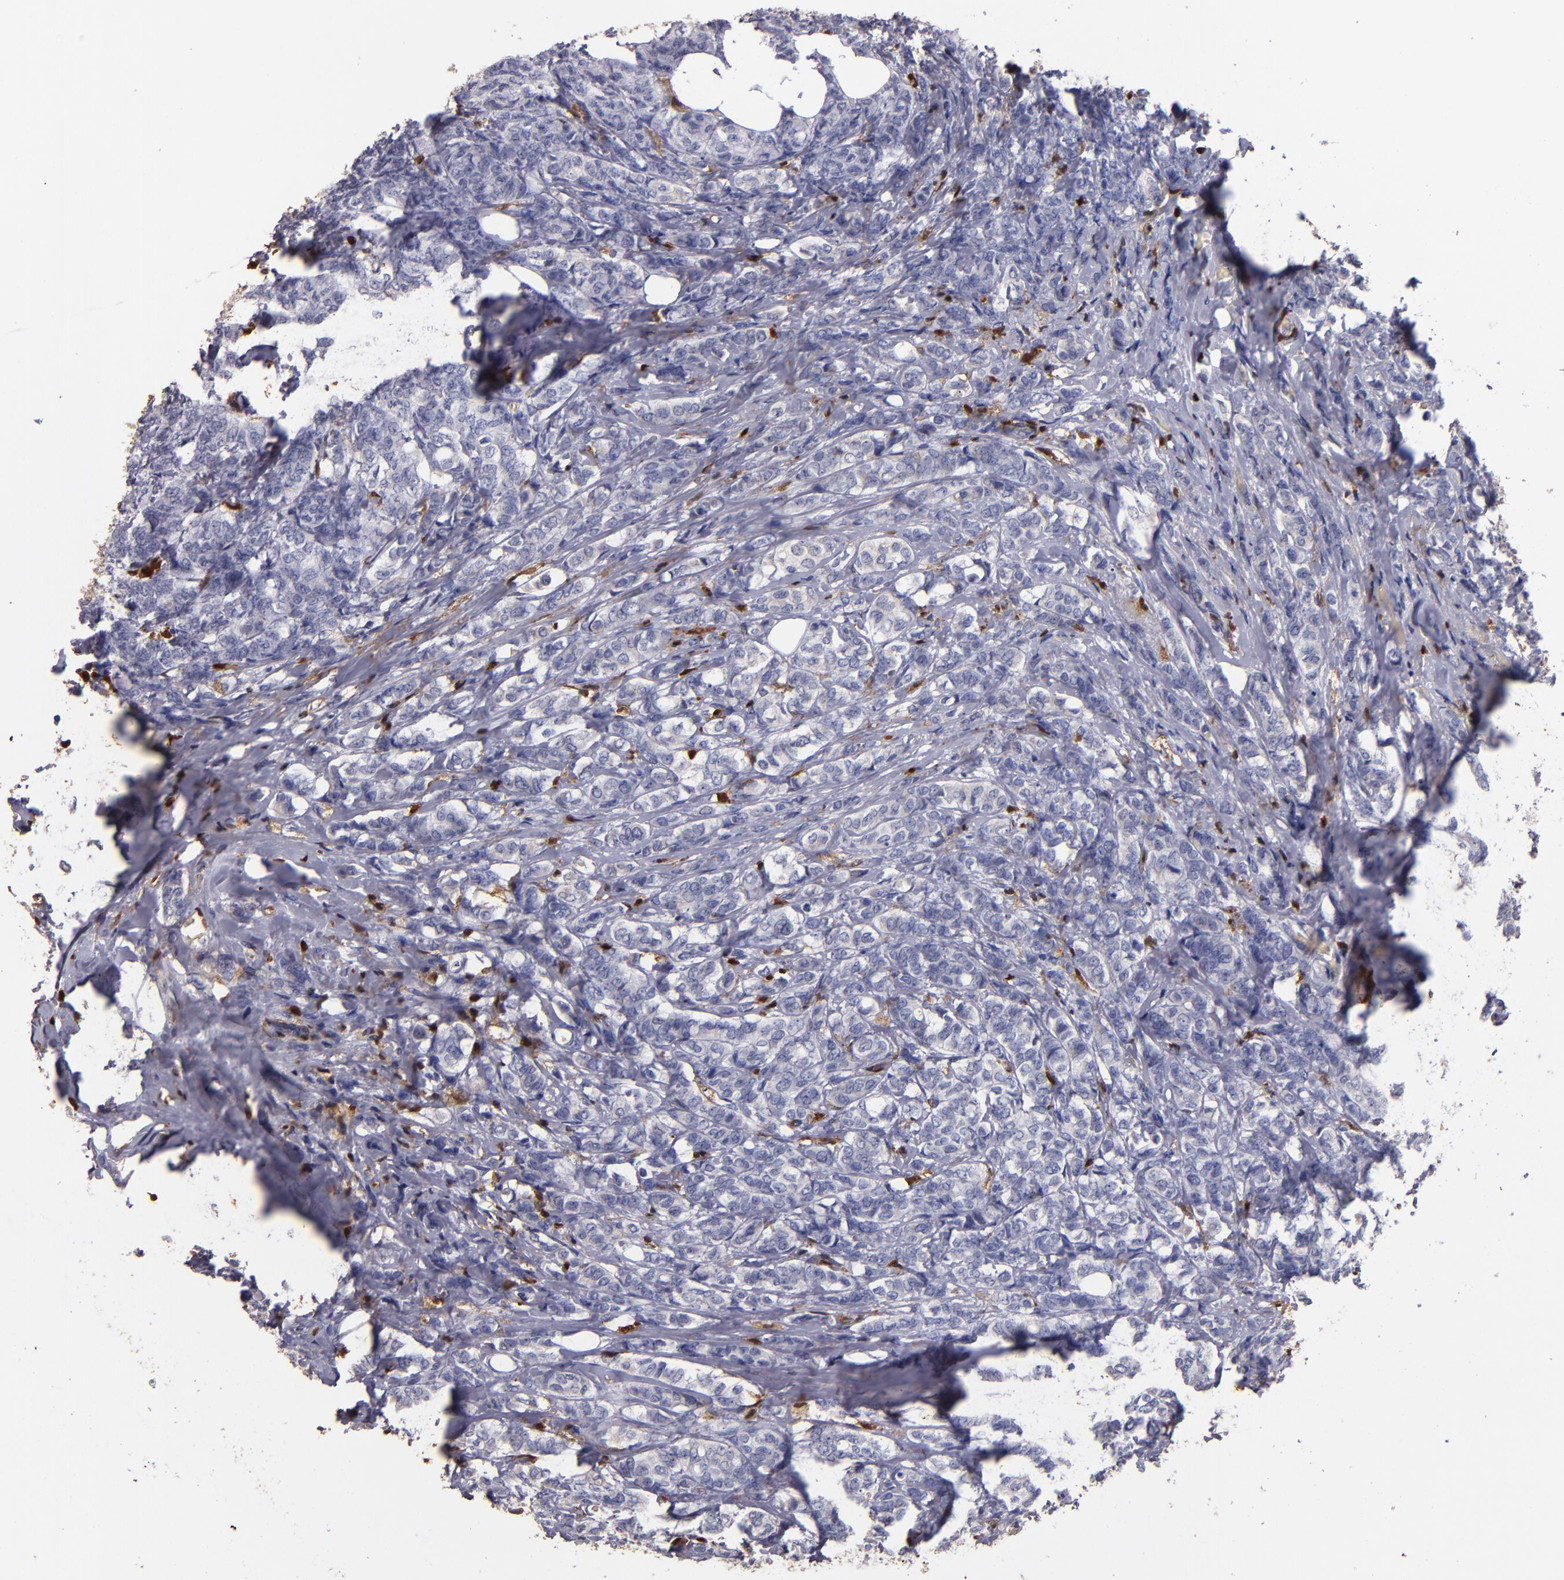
{"staining": {"intensity": "negative", "quantity": "none", "location": "none"}, "tissue": "breast cancer", "cell_type": "Tumor cells", "image_type": "cancer", "snomed": [{"axis": "morphology", "description": "Lobular carcinoma"}, {"axis": "topography", "description": "Breast"}], "caption": "This is an IHC micrograph of human breast lobular carcinoma. There is no expression in tumor cells.", "gene": "S100A4", "patient": {"sex": "female", "age": 60}}